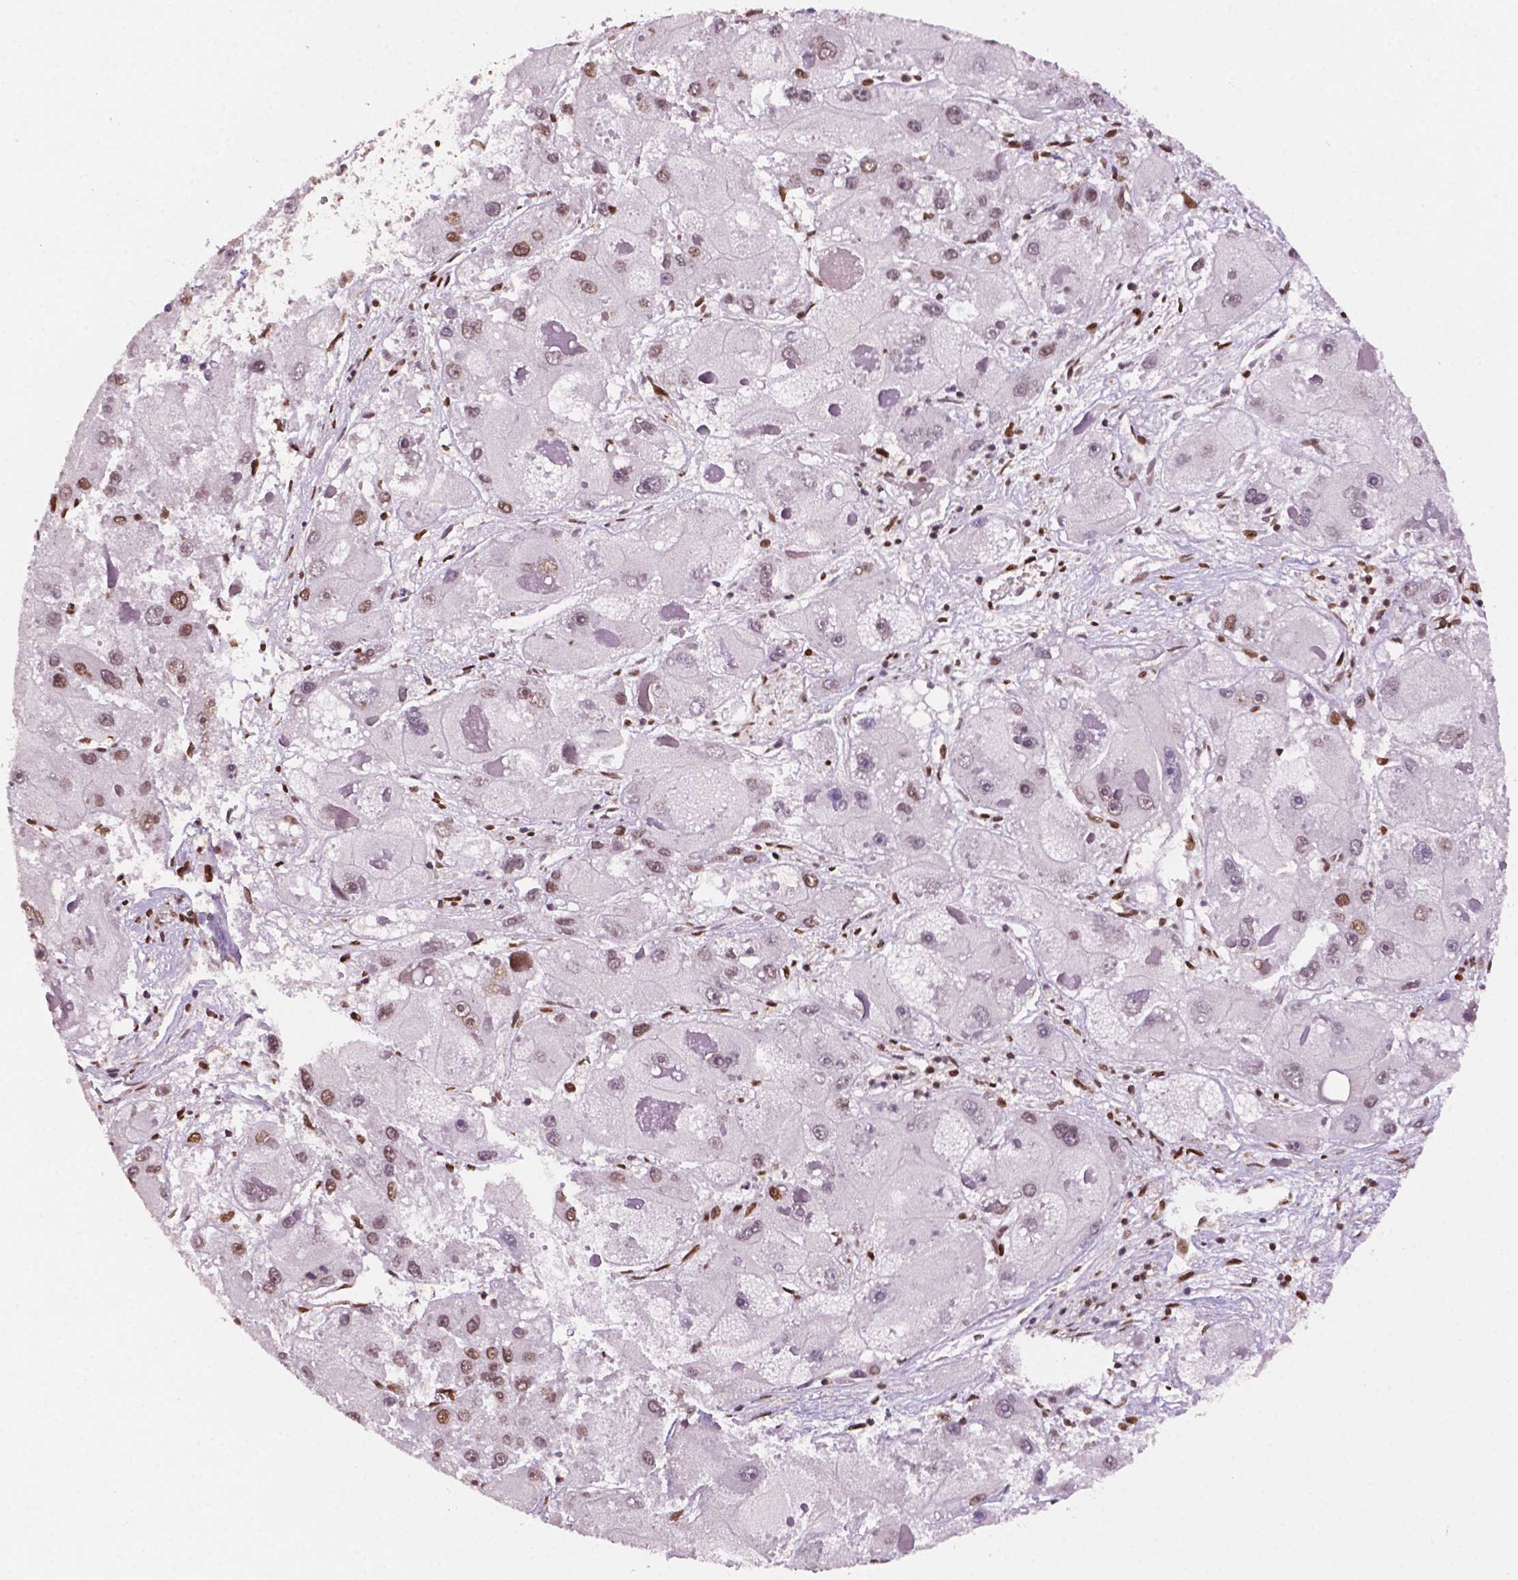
{"staining": {"intensity": "weak", "quantity": "<25%", "location": "nuclear"}, "tissue": "liver cancer", "cell_type": "Tumor cells", "image_type": "cancer", "snomed": [{"axis": "morphology", "description": "Carcinoma, Hepatocellular, NOS"}, {"axis": "topography", "description": "Liver"}], "caption": "This is an immunohistochemistry histopathology image of liver cancer (hepatocellular carcinoma). There is no positivity in tumor cells.", "gene": "MLH1", "patient": {"sex": "female", "age": 73}}